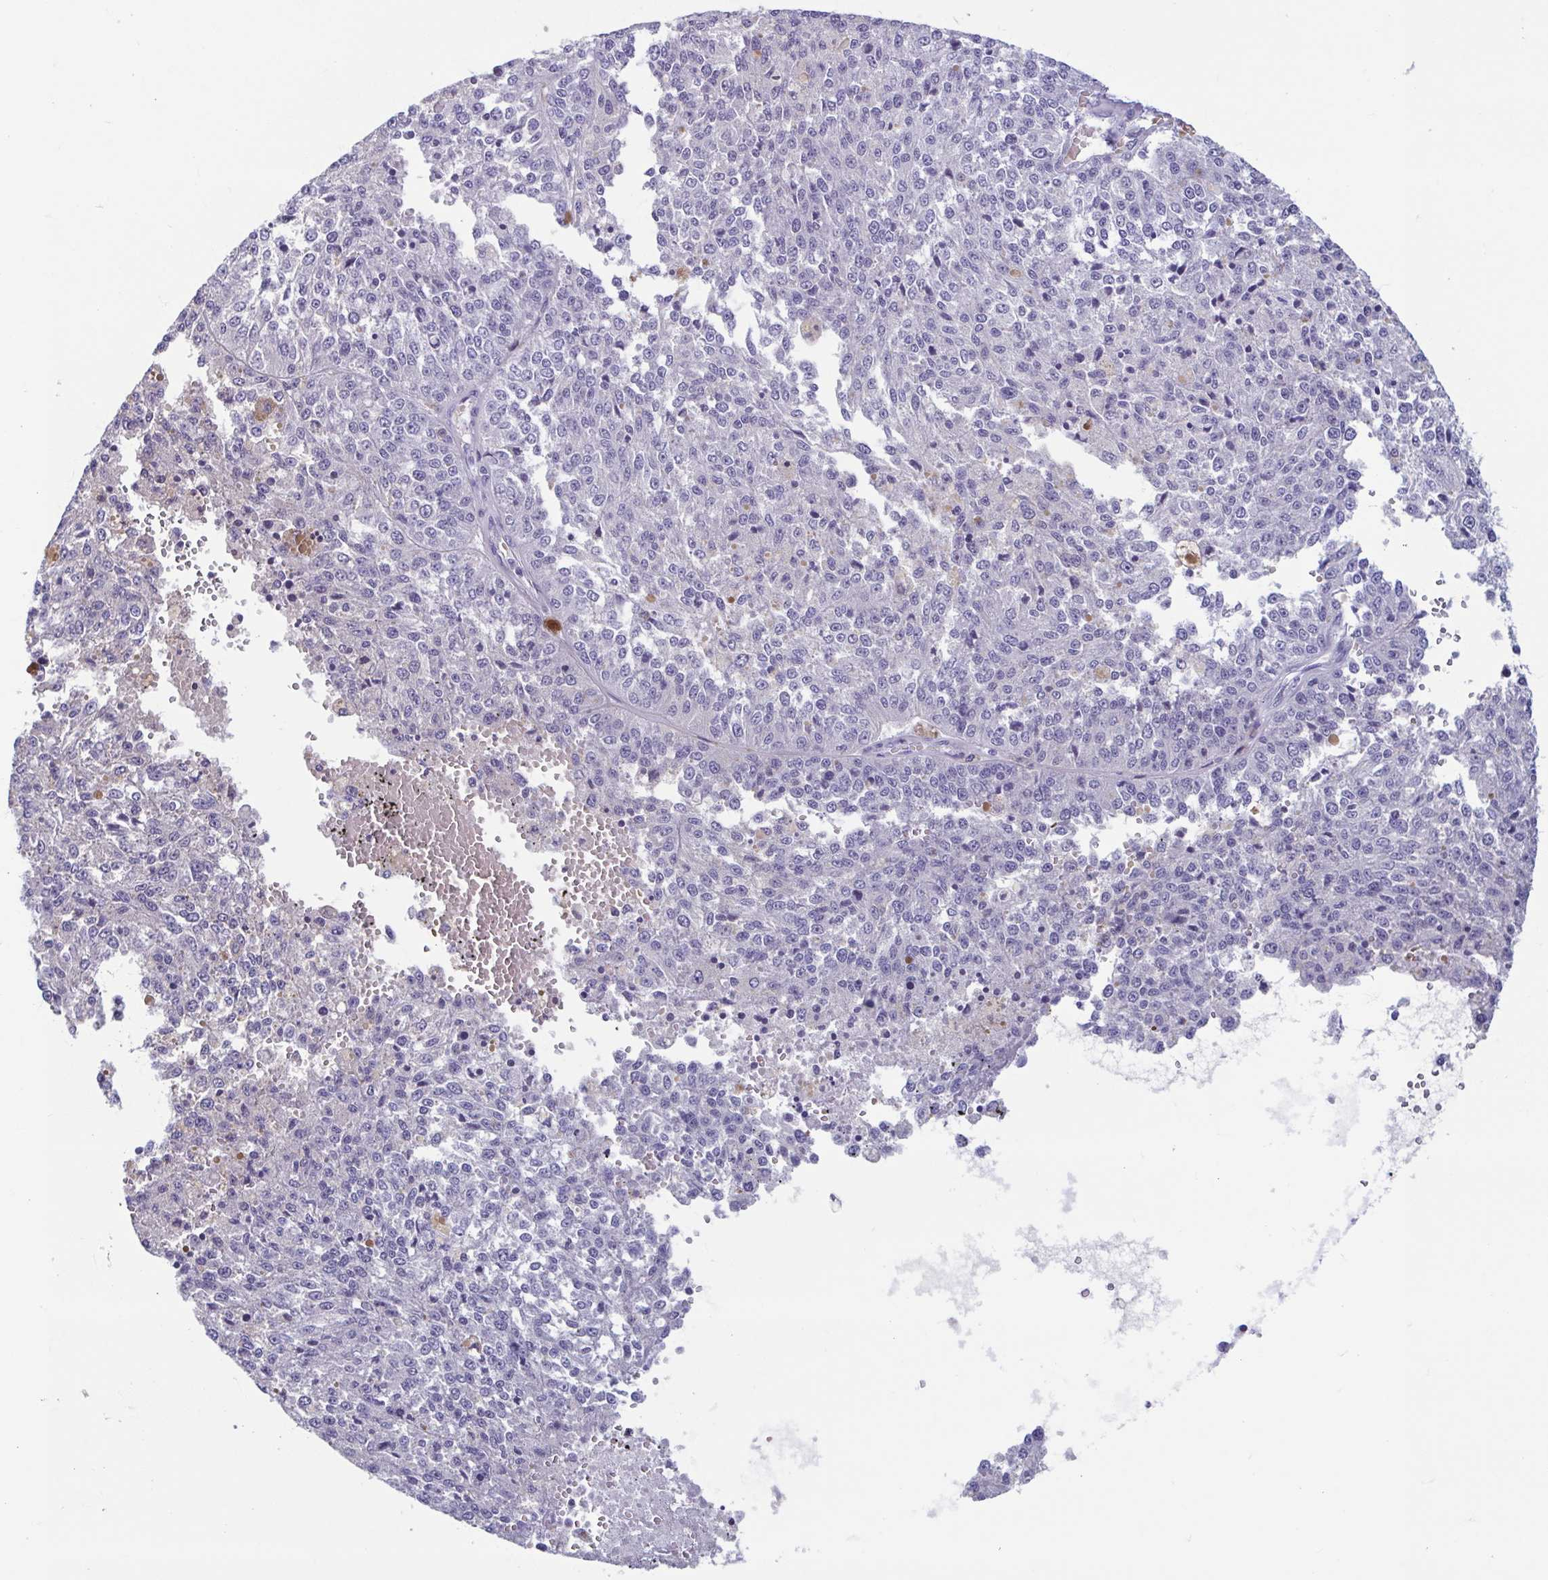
{"staining": {"intensity": "negative", "quantity": "none", "location": "none"}, "tissue": "melanoma", "cell_type": "Tumor cells", "image_type": "cancer", "snomed": [{"axis": "morphology", "description": "Malignant melanoma, Metastatic site"}, {"axis": "topography", "description": "Lymph node"}], "caption": "Malignant melanoma (metastatic site) was stained to show a protein in brown. There is no significant staining in tumor cells.", "gene": "MORC4", "patient": {"sex": "female", "age": 64}}